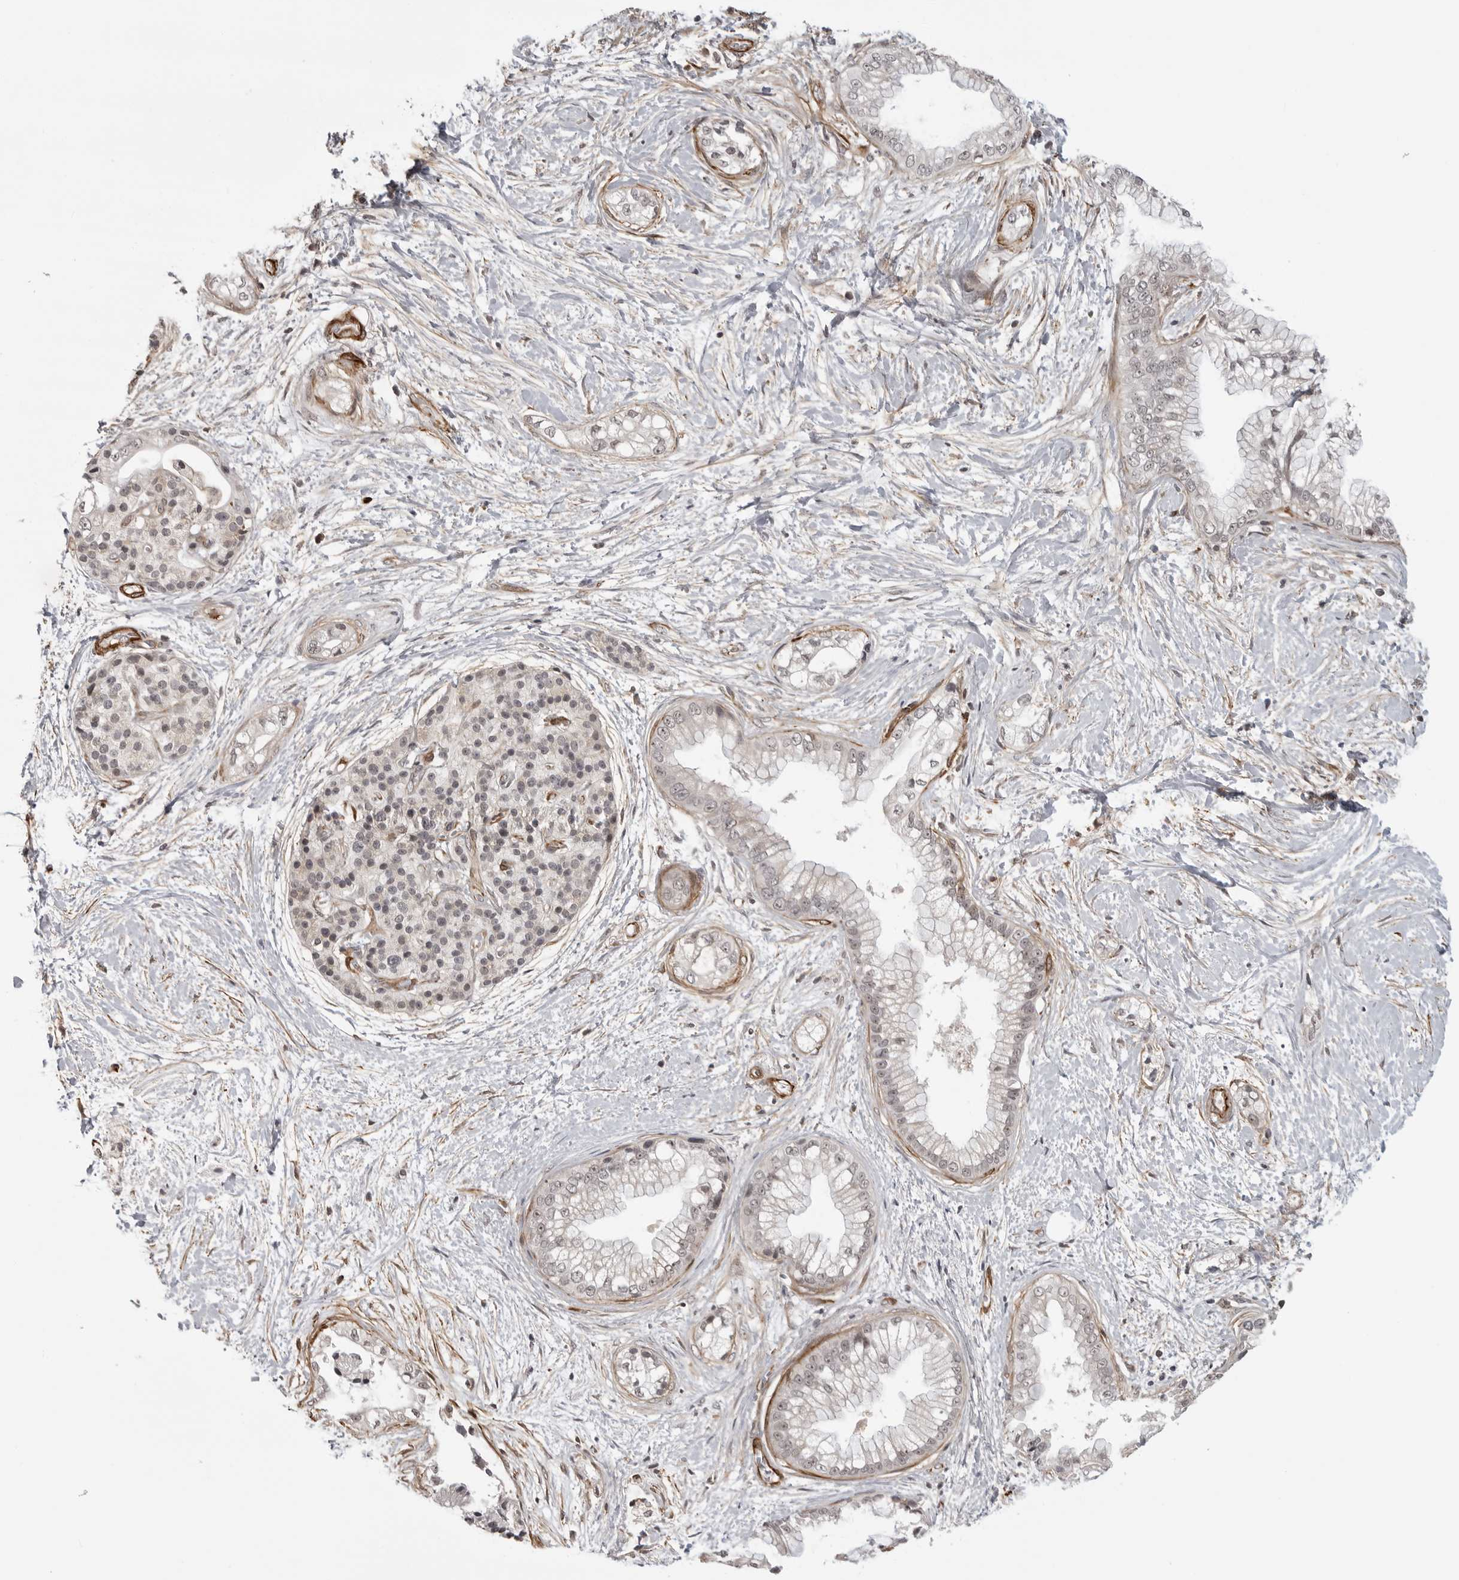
{"staining": {"intensity": "weak", "quantity": ">75%", "location": "nuclear"}, "tissue": "pancreatic cancer", "cell_type": "Tumor cells", "image_type": "cancer", "snomed": [{"axis": "morphology", "description": "Adenocarcinoma, NOS"}, {"axis": "topography", "description": "Pancreas"}], "caption": "This image exhibits pancreatic adenocarcinoma stained with IHC to label a protein in brown. The nuclear of tumor cells show weak positivity for the protein. Nuclei are counter-stained blue.", "gene": "TUT4", "patient": {"sex": "male", "age": 68}}